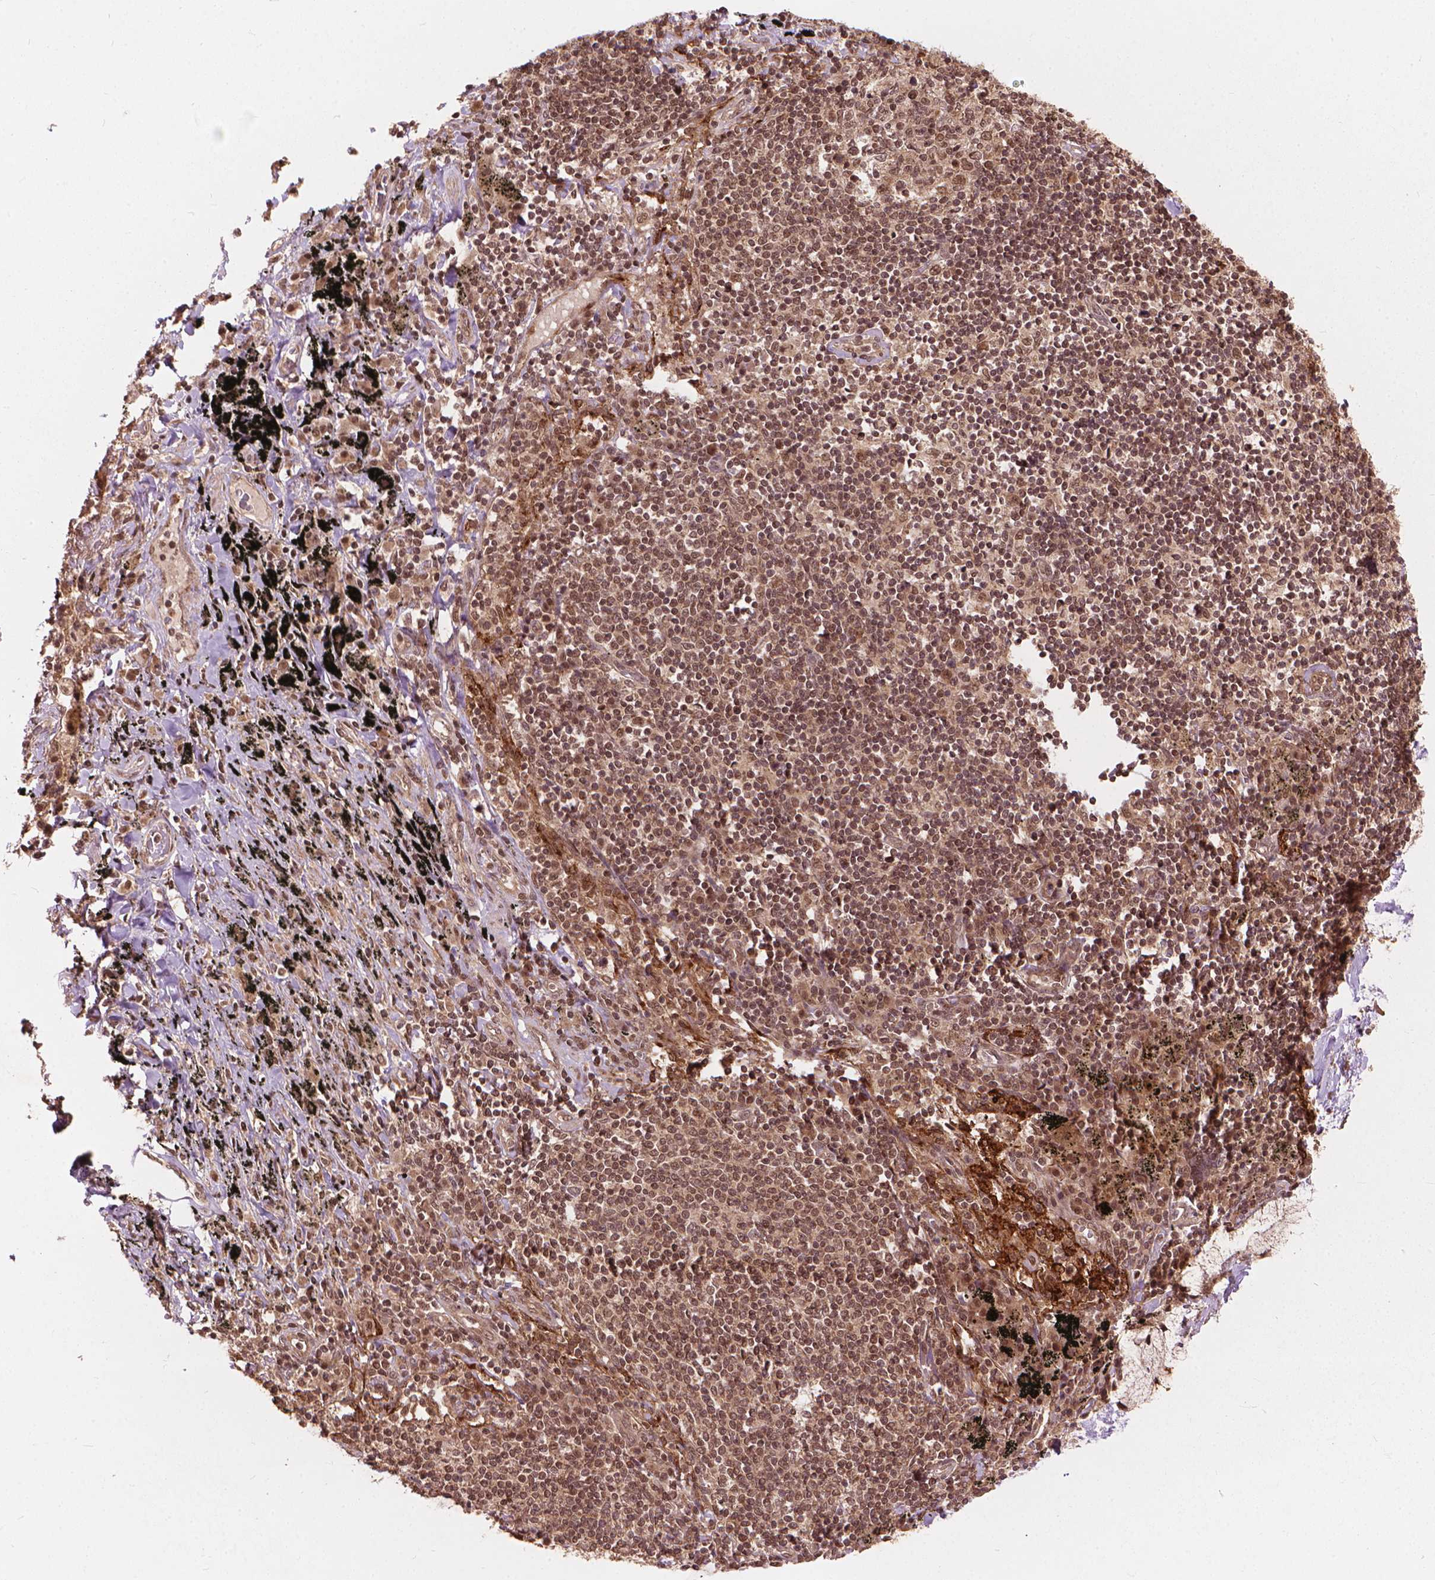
{"staining": {"intensity": "moderate", "quantity": "25%-75%", "location": "nuclear"}, "tissue": "adipose tissue", "cell_type": "Adipocytes", "image_type": "normal", "snomed": [{"axis": "morphology", "description": "Normal tissue, NOS"}, {"axis": "topography", "description": "Bronchus"}, {"axis": "topography", "description": "Lung"}], "caption": "DAB (3,3'-diaminobenzidine) immunohistochemical staining of unremarkable human adipose tissue demonstrates moderate nuclear protein positivity in approximately 25%-75% of adipocytes.", "gene": "SSU72", "patient": {"sex": "female", "age": 57}}